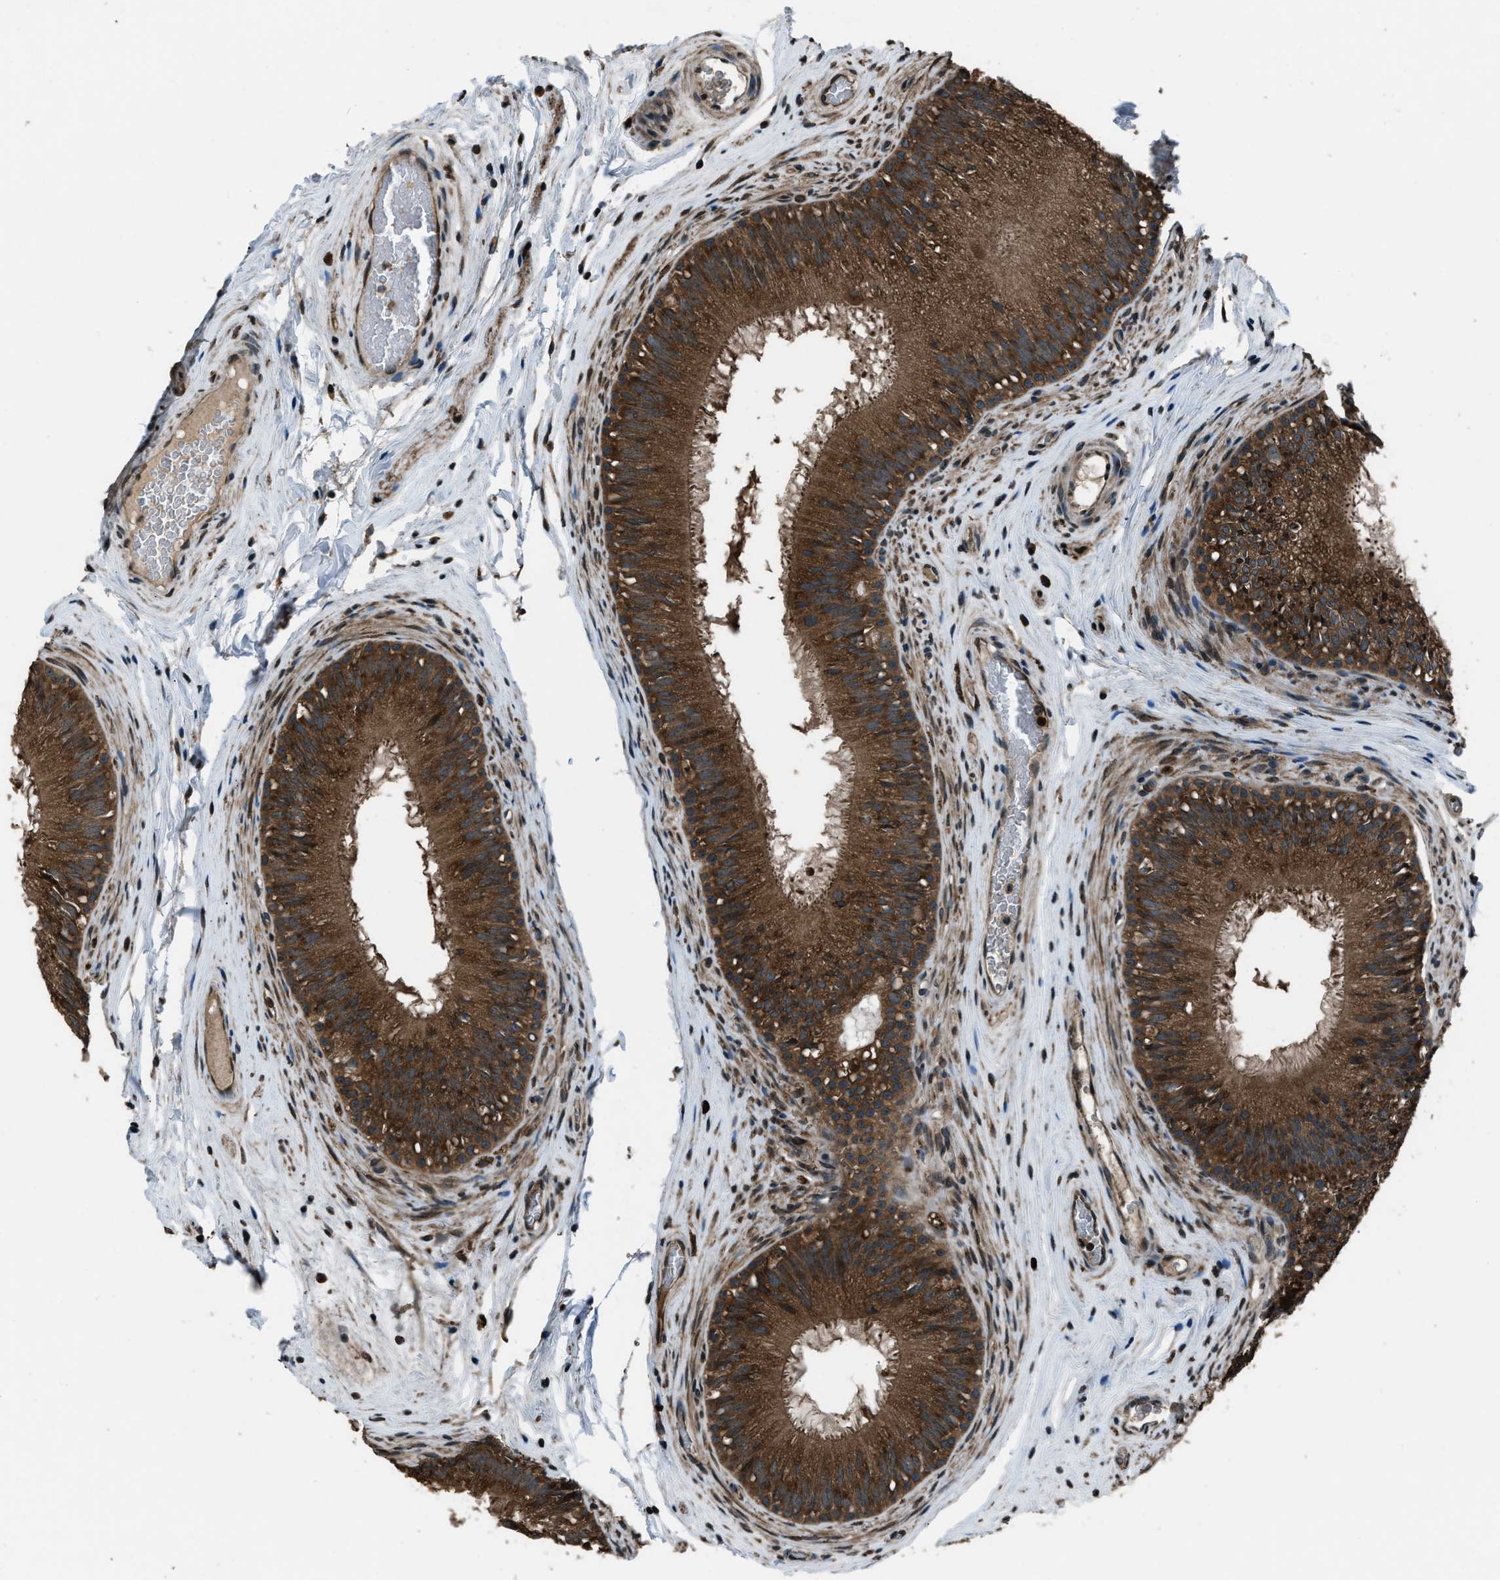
{"staining": {"intensity": "strong", "quantity": ">75%", "location": "cytoplasmic/membranous"}, "tissue": "epididymis", "cell_type": "Glandular cells", "image_type": "normal", "snomed": [{"axis": "morphology", "description": "Normal tissue, NOS"}, {"axis": "topography", "description": "Testis"}, {"axis": "topography", "description": "Epididymis"}], "caption": "IHC histopathology image of benign human epididymis stained for a protein (brown), which displays high levels of strong cytoplasmic/membranous positivity in approximately >75% of glandular cells.", "gene": "TRIM4", "patient": {"sex": "male", "age": 36}}